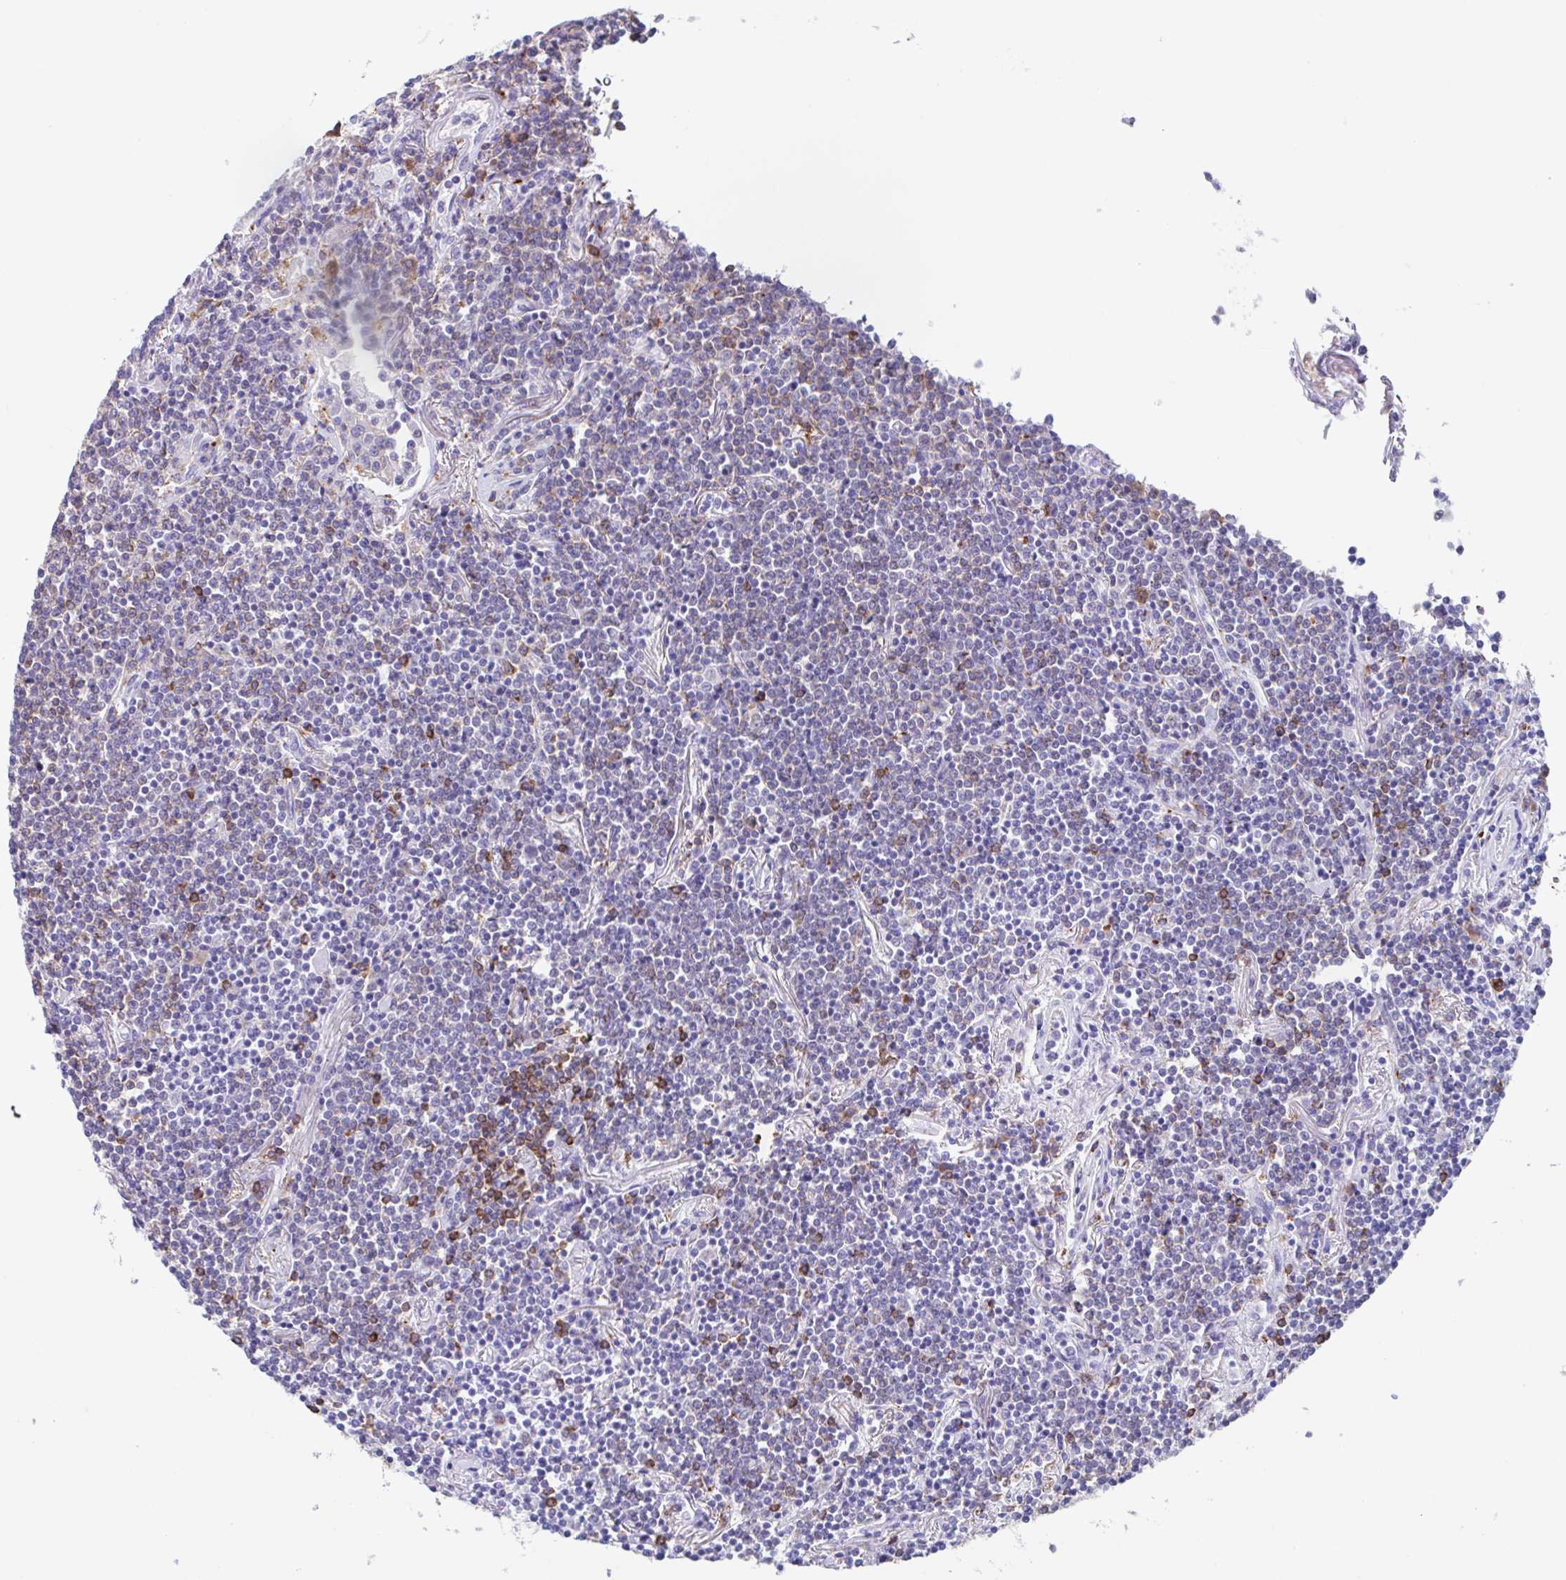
{"staining": {"intensity": "negative", "quantity": "none", "location": "none"}, "tissue": "lymphoma", "cell_type": "Tumor cells", "image_type": "cancer", "snomed": [{"axis": "morphology", "description": "Malignant lymphoma, non-Hodgkin's type, Low grade"}, {"axis": "topography", "description": "Lung"}], "caption": "The photomicrograph shows no significant staining in tumor cells of lymphoma.", "gene": "TPD52", "patient": {"sex": "female", "age": 71}}